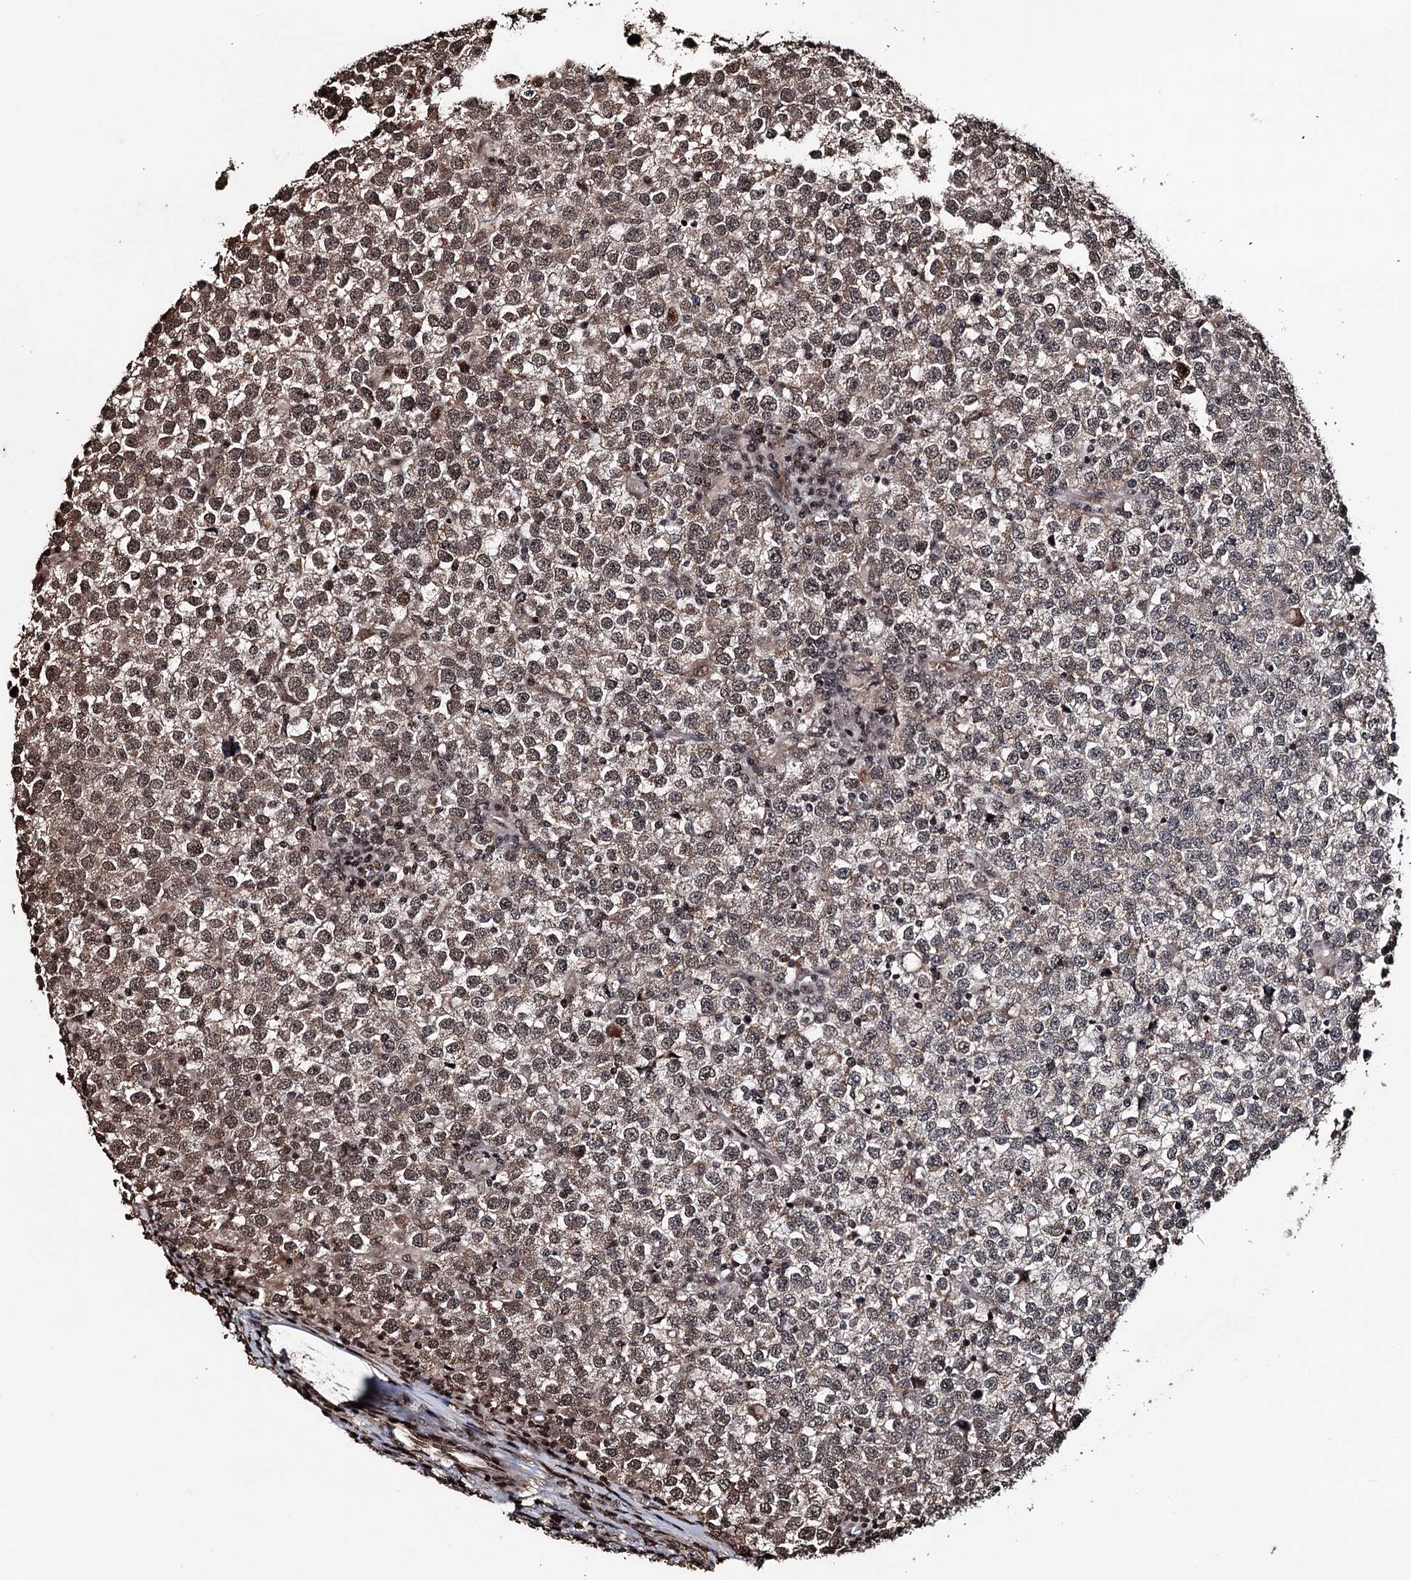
{"staining": {"intensity": "moderate", "quantity": ">75%", "location": "cytoplasmic/membranous,nuclear"}, "tissue": "testis cancer", "cell_type": "Tumor cells", "image_type": "cancer", "snomed": [{"axis": "morphology", "description": "Seminoma, NOS"}, {"axis": "topography", "description": "Testis"}], "caption": "Testis cancer stained with DAB (3,3'-diaminobenzidine) IHC shows medium levels of moderate cytoplasmic/membranous and nuclear expression in about >75% of tumor cells. (IHC, brightfield microscopy, high magnification).", "gene": "EYA4", "patient": {"sex": "male", "age": 65}}